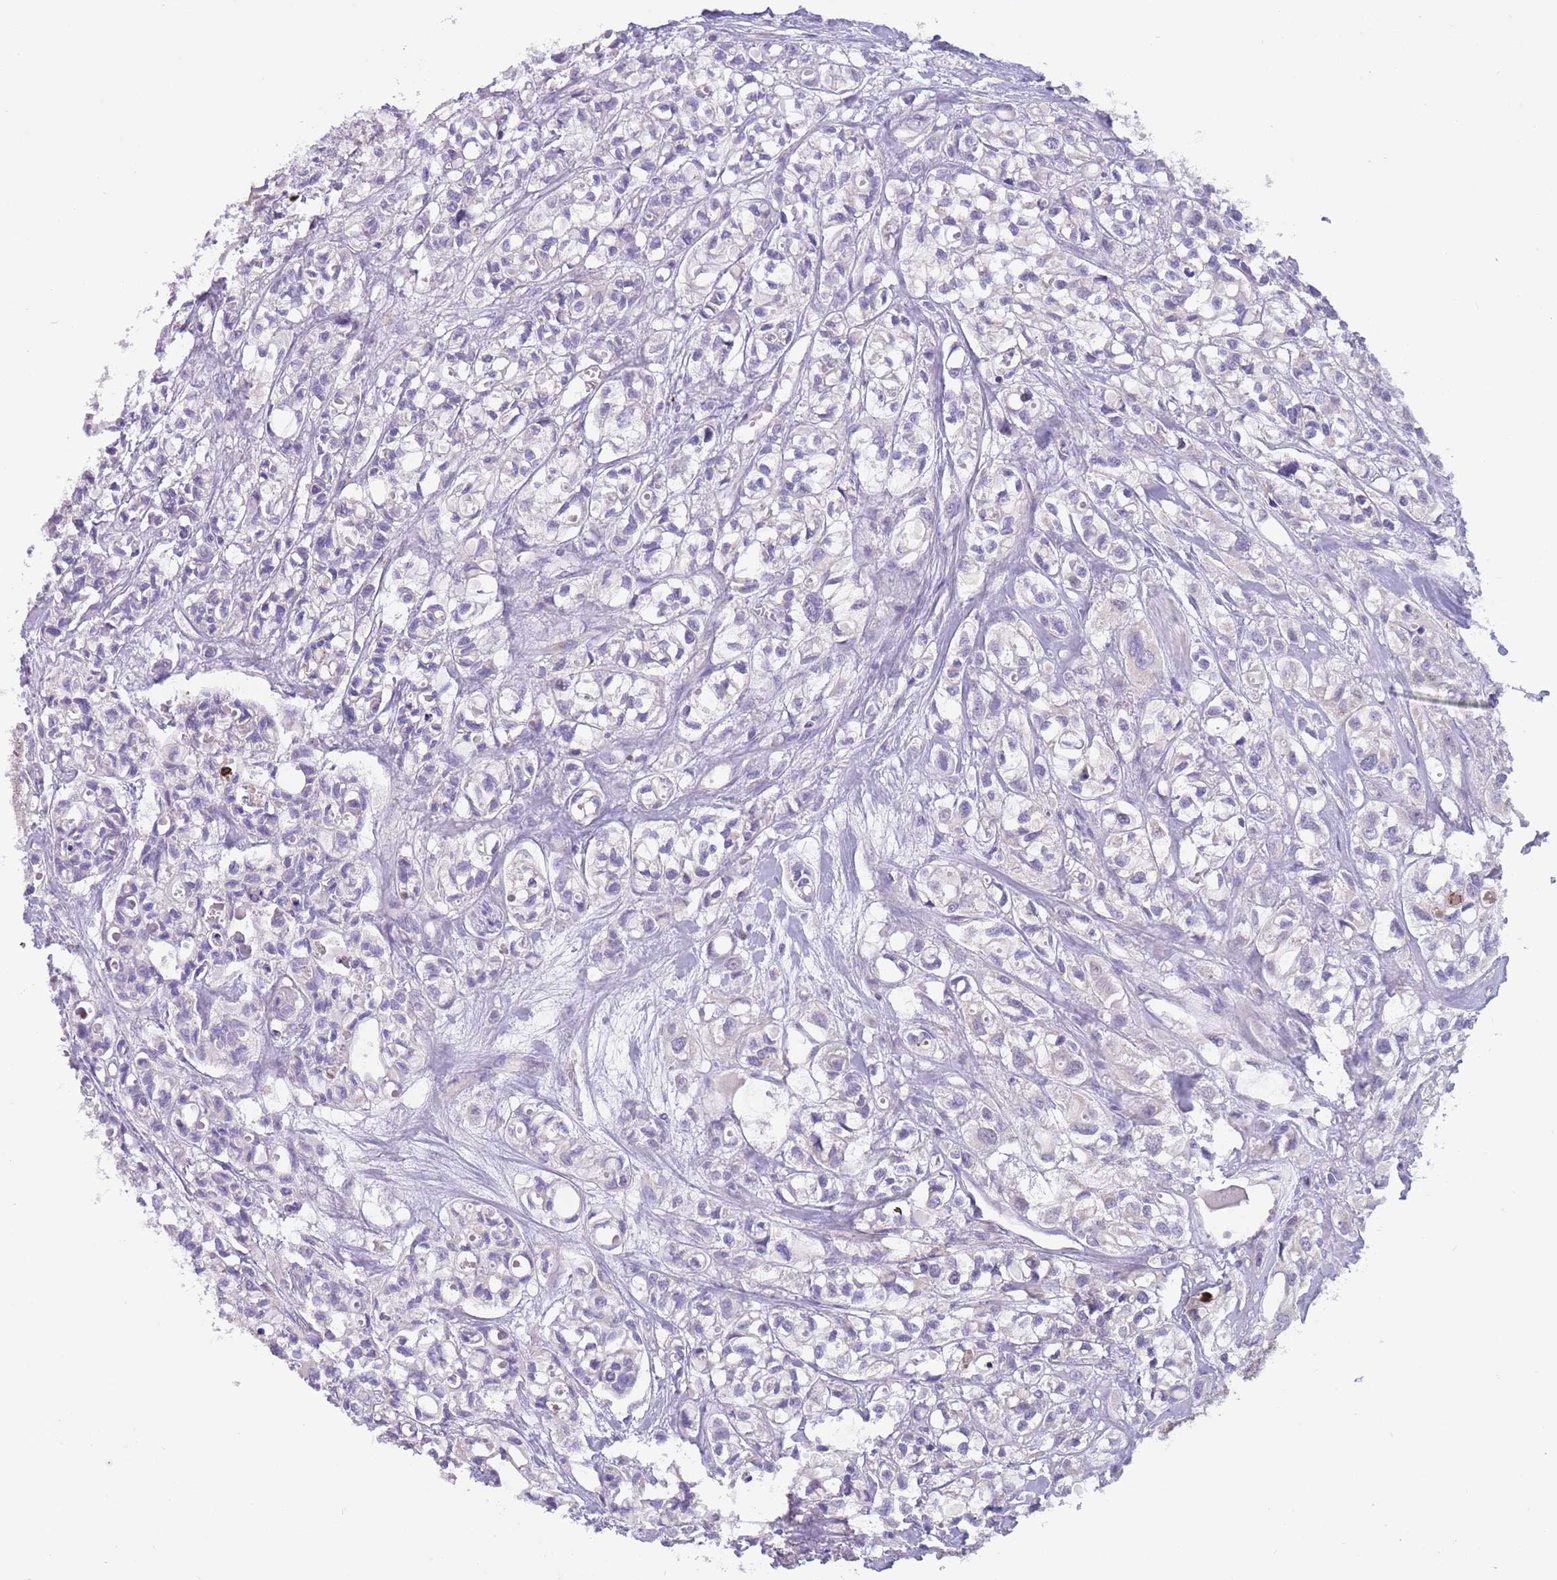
{"staining": {"intensity": "negative", "quantity": "none", "location": "none"}, "tissue": "urothelial cancer", "cell_type": "Tumor cells", "image_type": "cancer", "snomed": [{"axis": "morphology", "description": "Urothelial carcinoma, High grade"}, {"axis": "topography", "description": "Urinary bladder"}], "caption": "Immunohistochemistry (IHC) photomicrograph of human urothelial cancer stained for a protein (brown), which demonstrates no staining in tumor cells.", "gene": "DDHD1", "patient": {"sex": "male", "age": 67}}